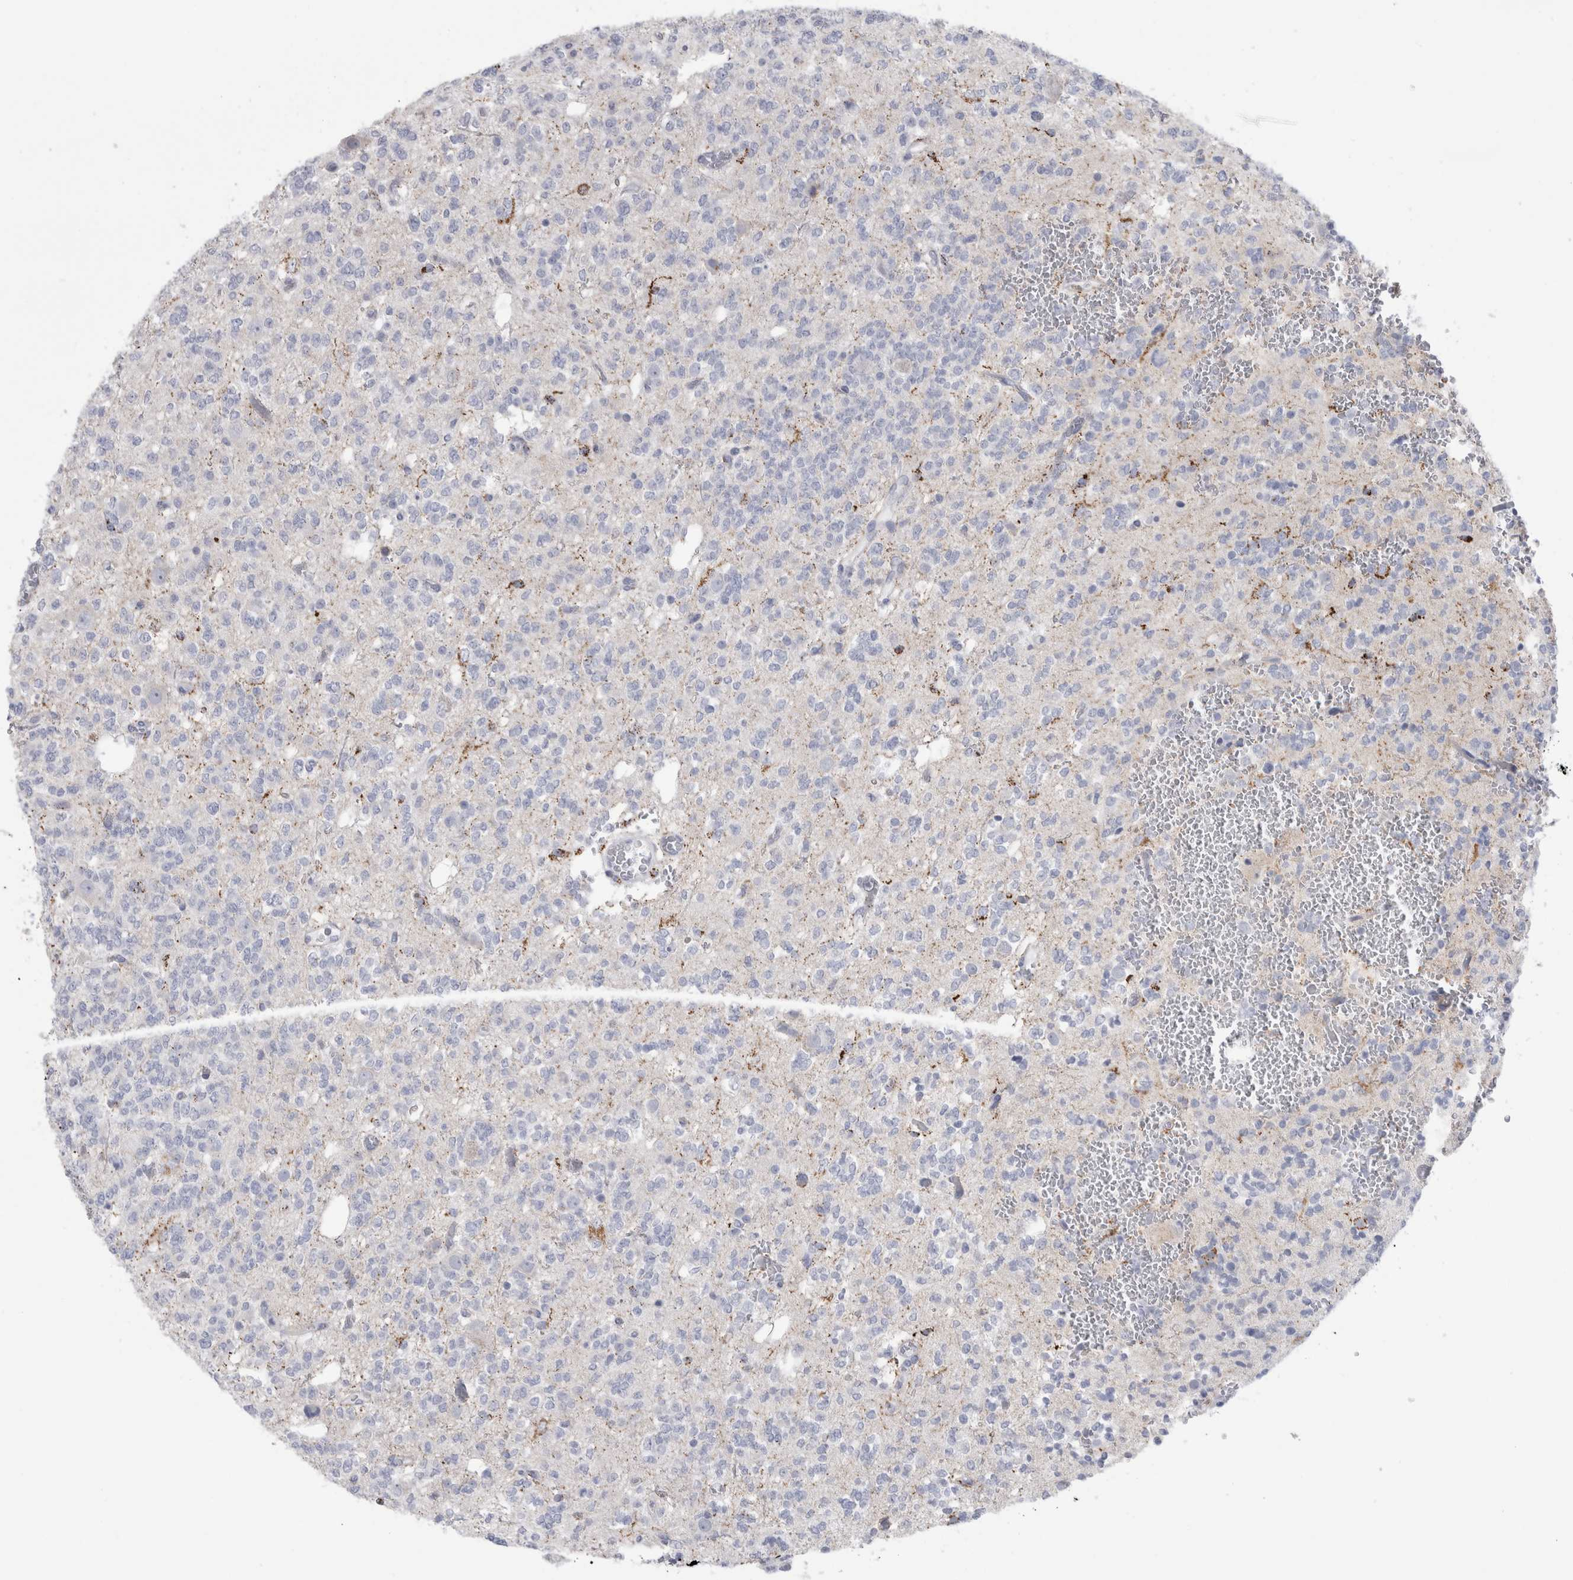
{"staining": {"intensity": "weak", "quantity": "<25%", "location": "cytoplasmic/membranous"}, "tissue": "glioma", "cell_type": "Tumor cells", "image_type": "cancer", "snomed": [{"axis": "morphology", "description": "Glioma, malignant, Low grade"}, {"axis": "topography", "description": "Brain"}], "caption": "Tumor cells show no significant positivity in glioma.", "gene": "GATM", "patient": {"sex": "male", "age": 38}}